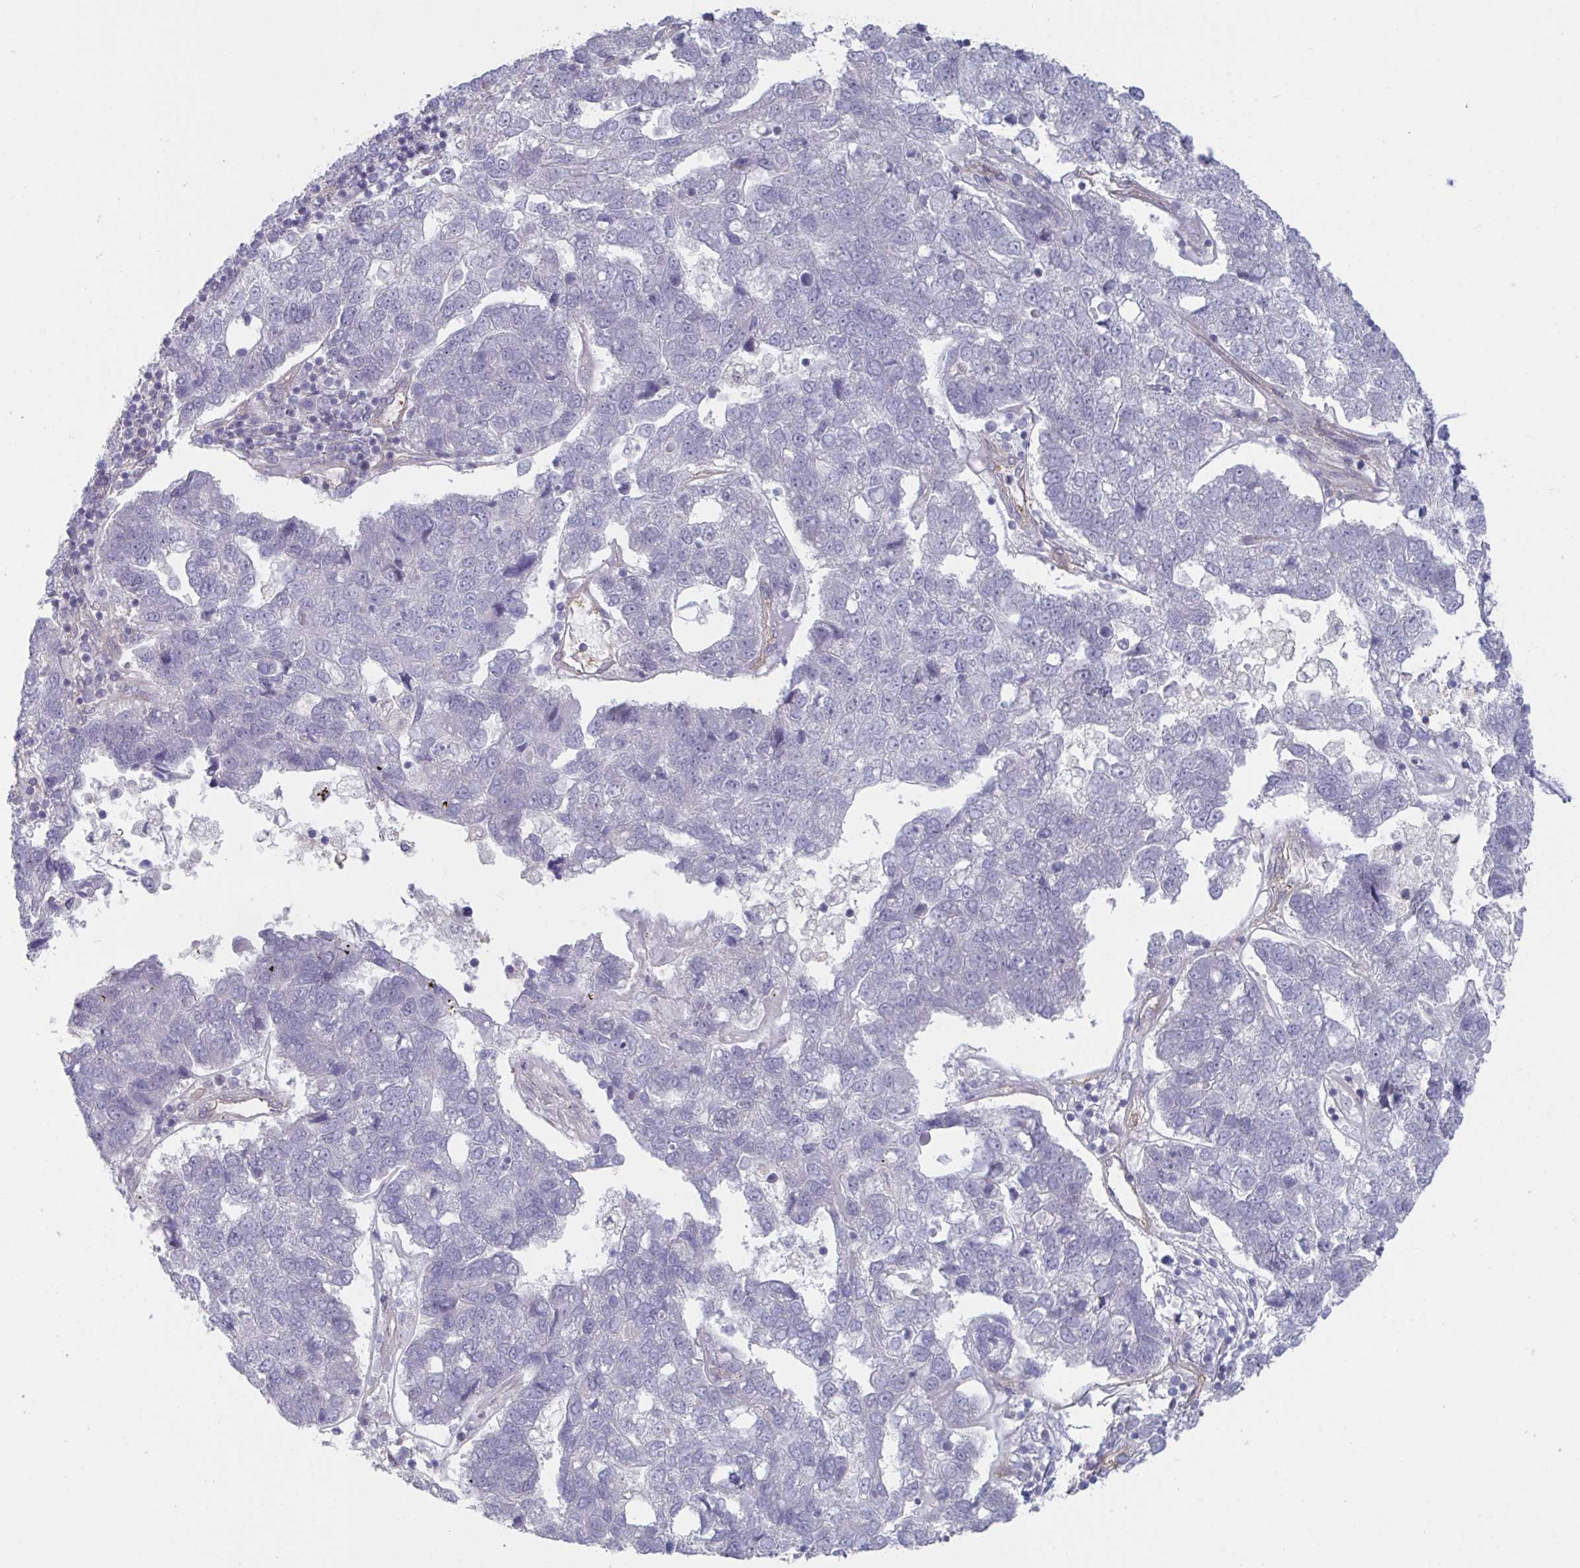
{"staining": {"intensity": "negative", "quantity": "none", "location": "none"}, "tissue": "pancreatic cancer", "cell_type": "Tumor cells", "image_type": "cancer", "snomed": [{"axis": "morphology", "description": "Adenocarcinoma, NOS"}, {"axis": "topography", "description": "Pancreas"}], "caption": "Protein analysis of pancreatic cancer (adenocarcinoma) displays no significant expression in tumor cells.", "gene": "STK26", "patient": {"sex": "female", "age": 61}}